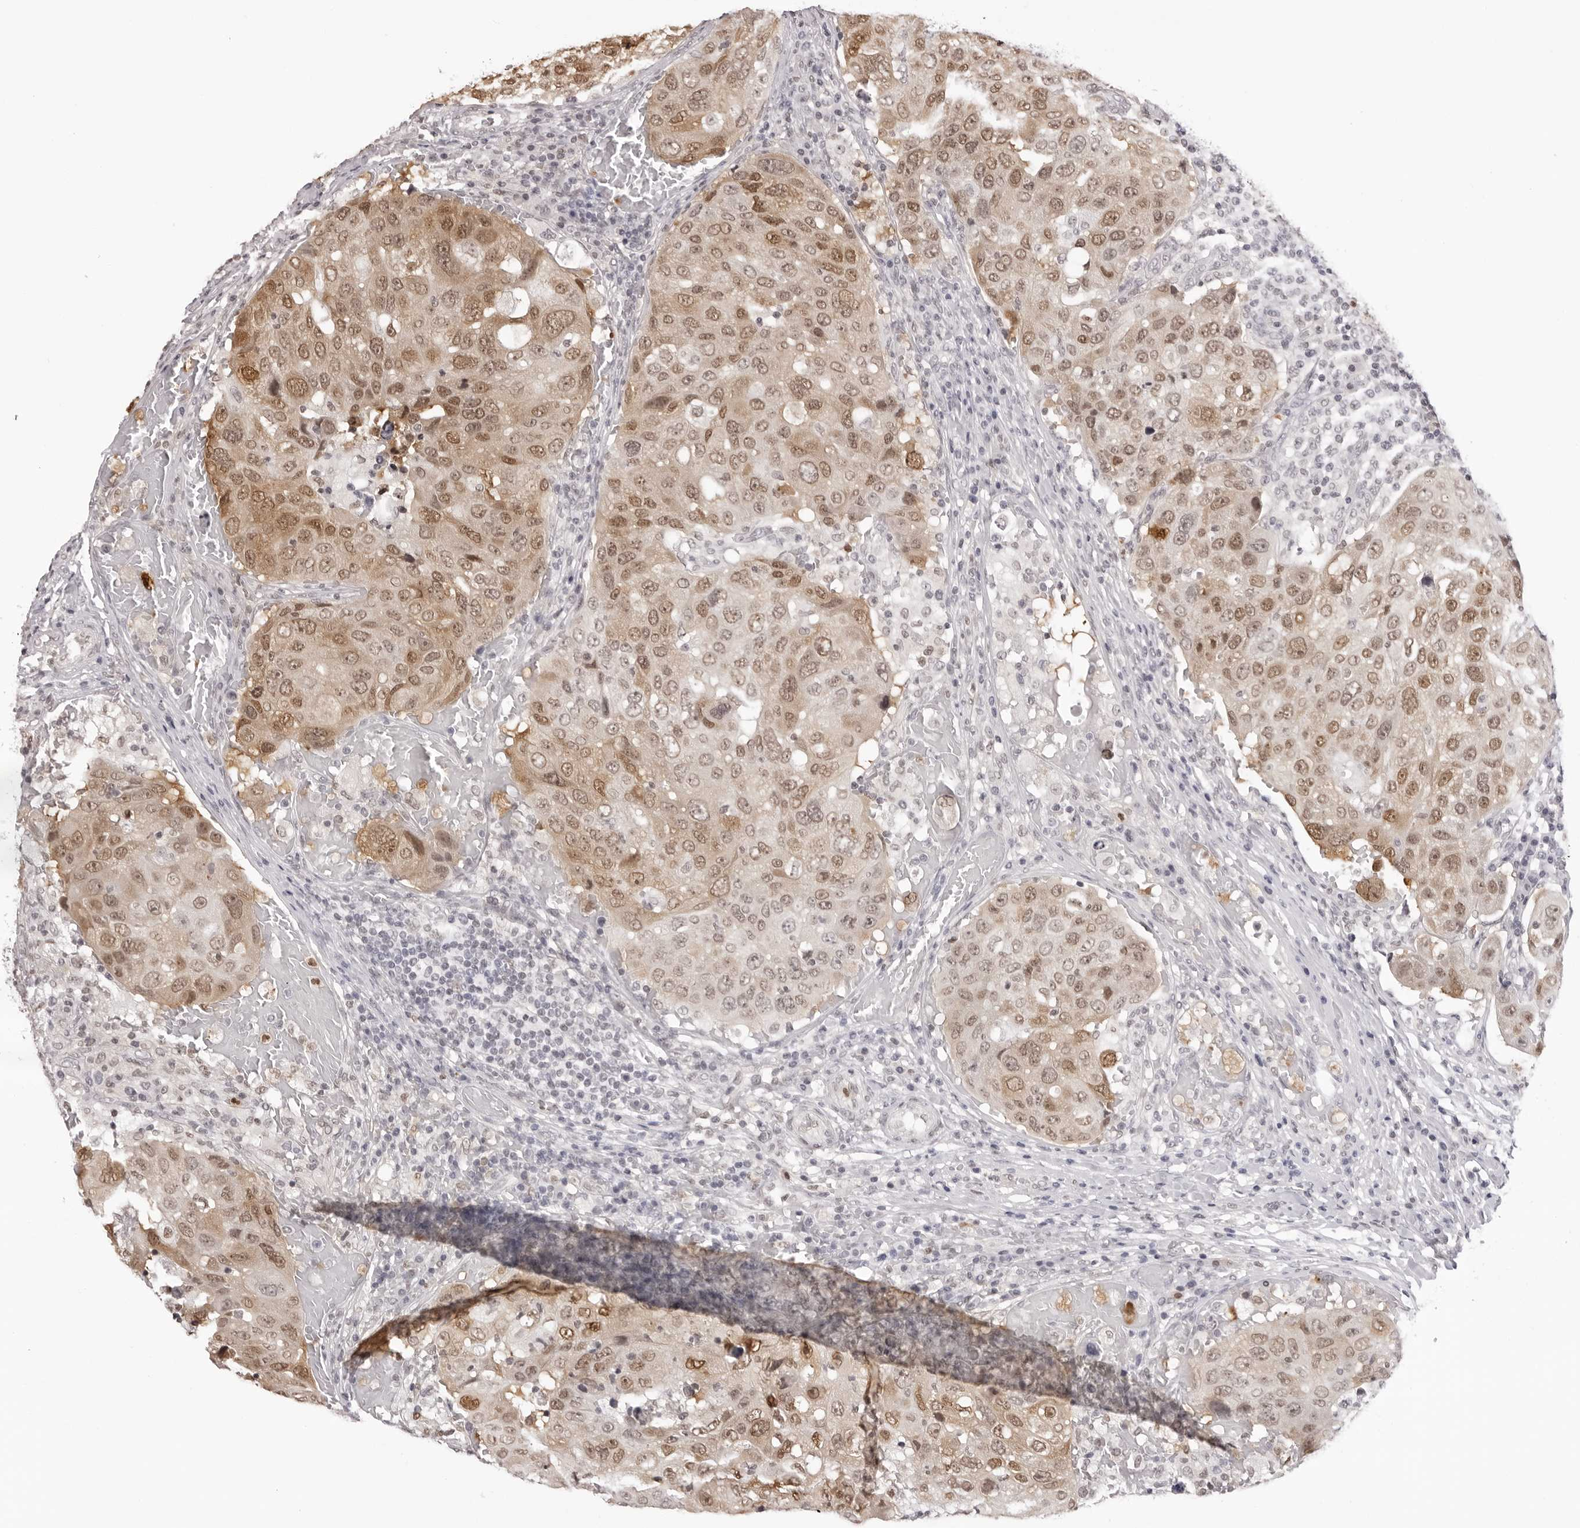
{"staining": {"intensity": "moderate", "quantity": ">75%", "location": "cytoplasmic/membranous,nuclear"}, "tissue": "urothelial cancer", "cell_type": "Tumor cells", "image_type": "cancer", "snomed": [{"axis": "morphology", "description": "Urothelial carcinoma, High grade"}, {"axis": "topography", "description": "Lymph node"}, {"axis": "topography", "description": "Urinary bladder"}], "caption": "Protein expression analysis of high-grade urothelial carcinoma exhibits moderate cytoplasmic/membranous and nuclear positivity in approximately >75% of tumor cells. Immunohistochemistry (ihc) stains the protein of interest in brown and the nuclei are stained blue.", "gene": "HSPA4", "patient": {"sex": "male", "age": 51}}